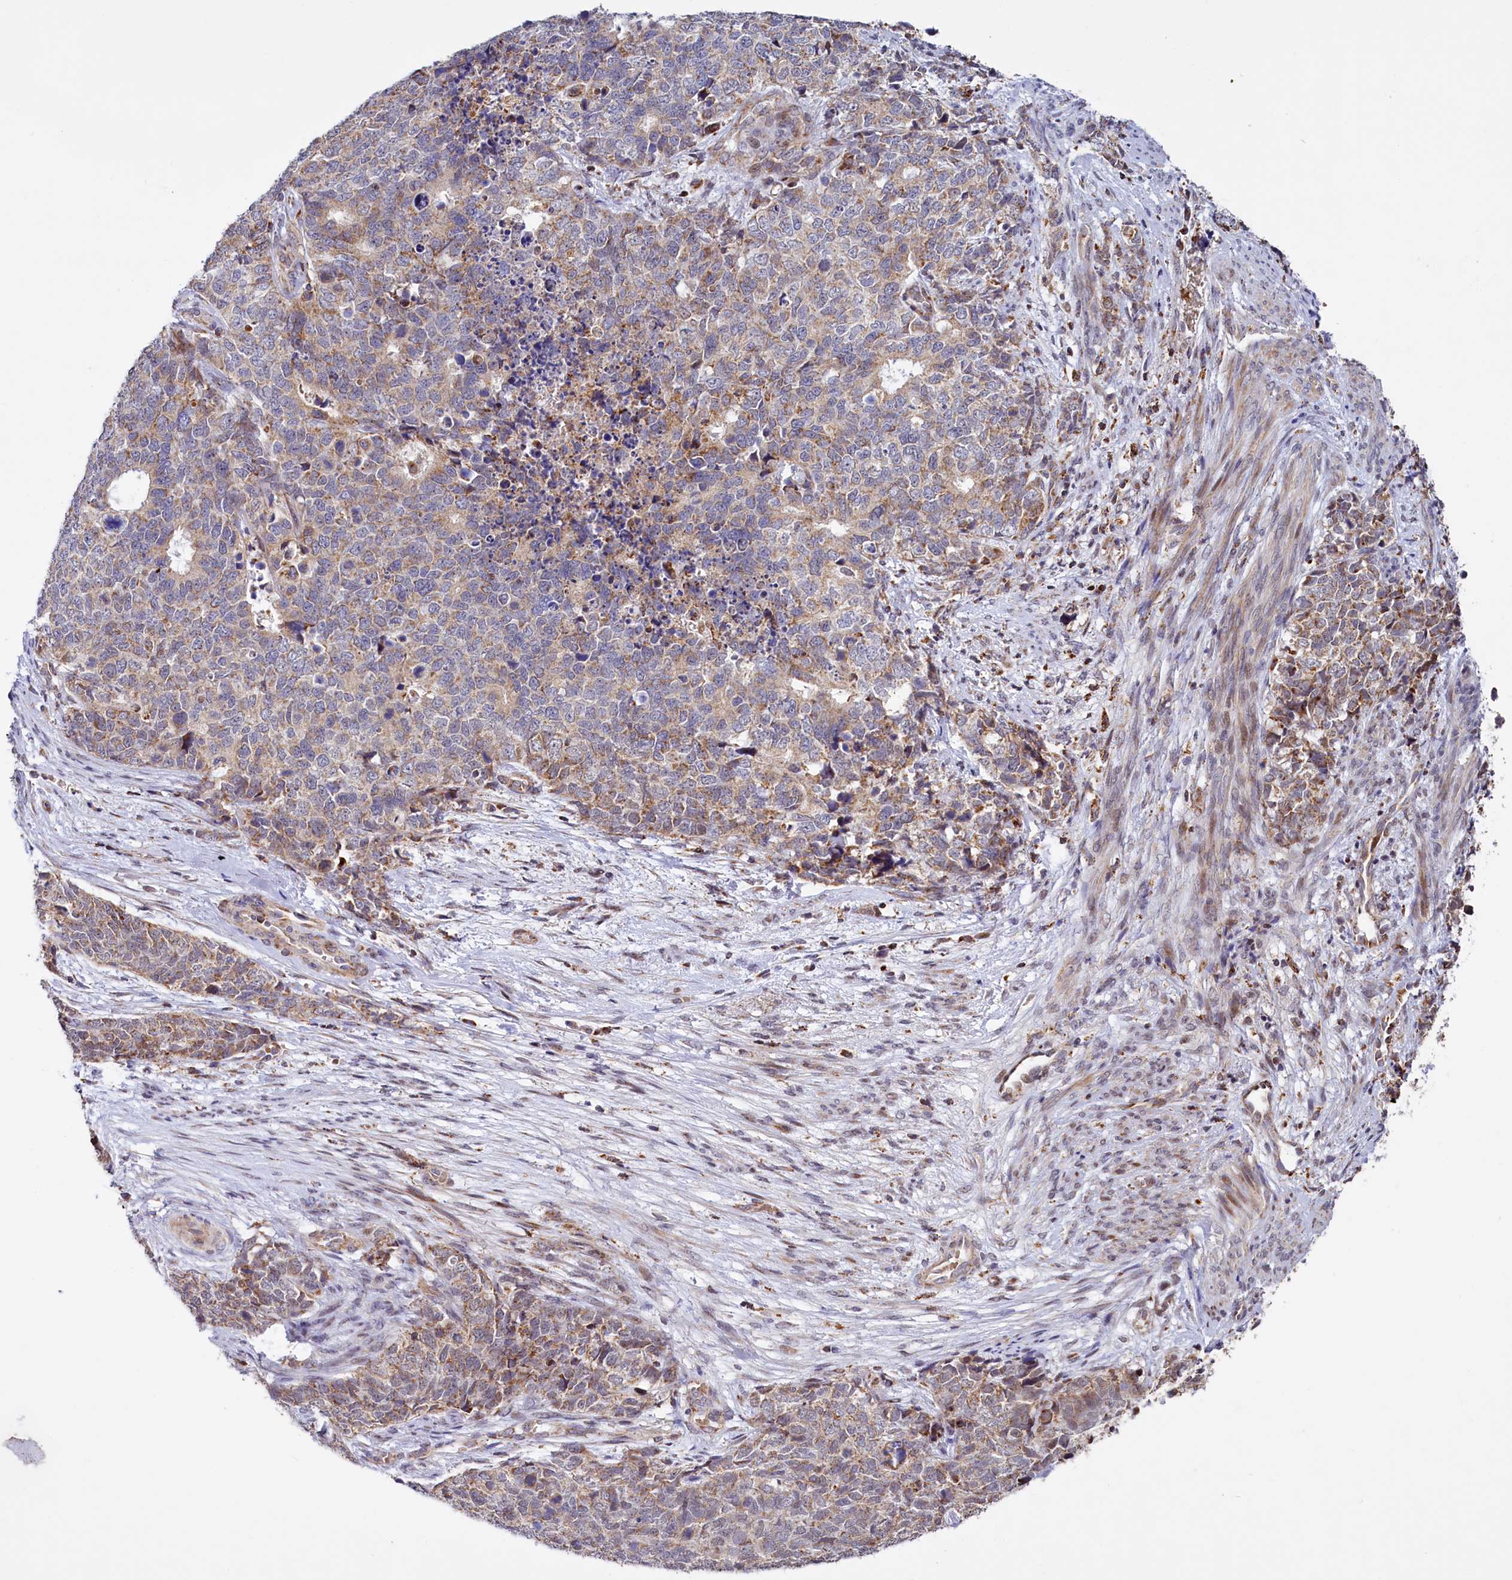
{"staining": {"intensity": "moderate", "quantity": ">75%", "location": "cytoplasmic/membranous"}, "tissue": "cervical cancer", "cell_type": "Tumor cells", "image_type": "cancer", "snomed": [{"axis": "morphology", "description": "Squamous cell carcinoma, NOS"}, {"axis": "topography", "description": "Cervix"}], "caption": "Immunohistochemical staining of human cervical squamous cell carcinoma exhibits moderate cytoplasmic/membranous protein expression in approximately >75% of tumor cells.", "gene": "DYNC2H1", "patient": {"sex": "female", "age": 63}}